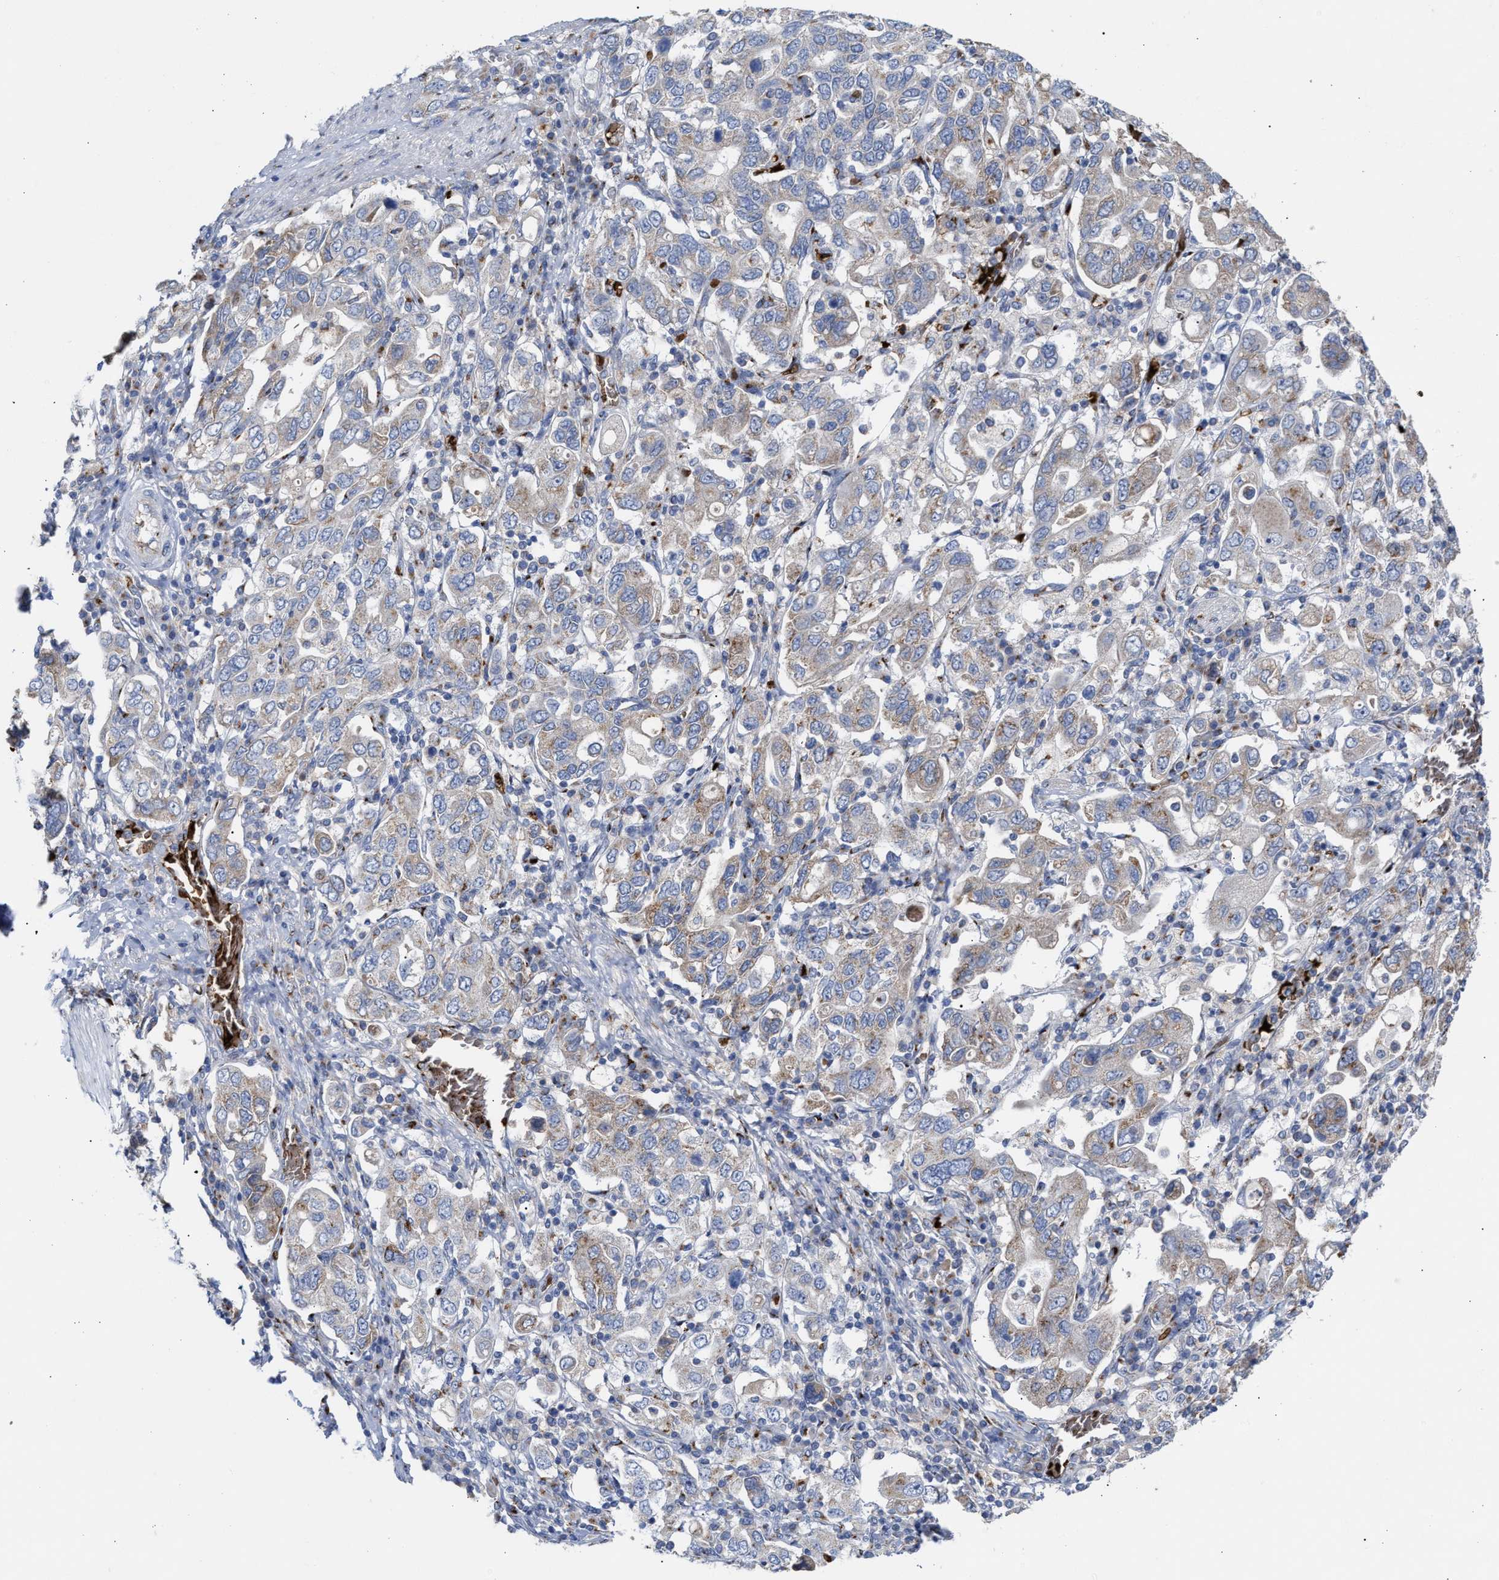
{"staining": {"intensity": "weak", "quantity": ">75%", "location": "cytoplasmic/membranous"}, "tissue": "stomach cancer", "cell_type": "Tumor cells", "image_type": "cancer", "snomed": [{"axis": "morphology", "description": "Adenocarcinoma, NOS"}, {"axis": "topography", "description": "Stomach, upper"}], "caption": "Stomach cancer (adenocarcinoma) was stained to show a protein in brown. There is low levels of weak cytoplasmic/membranous staining in about >75% of tumor cells.", "gene": "CCL2", "patient": {"sex": "male", "age": 62}}